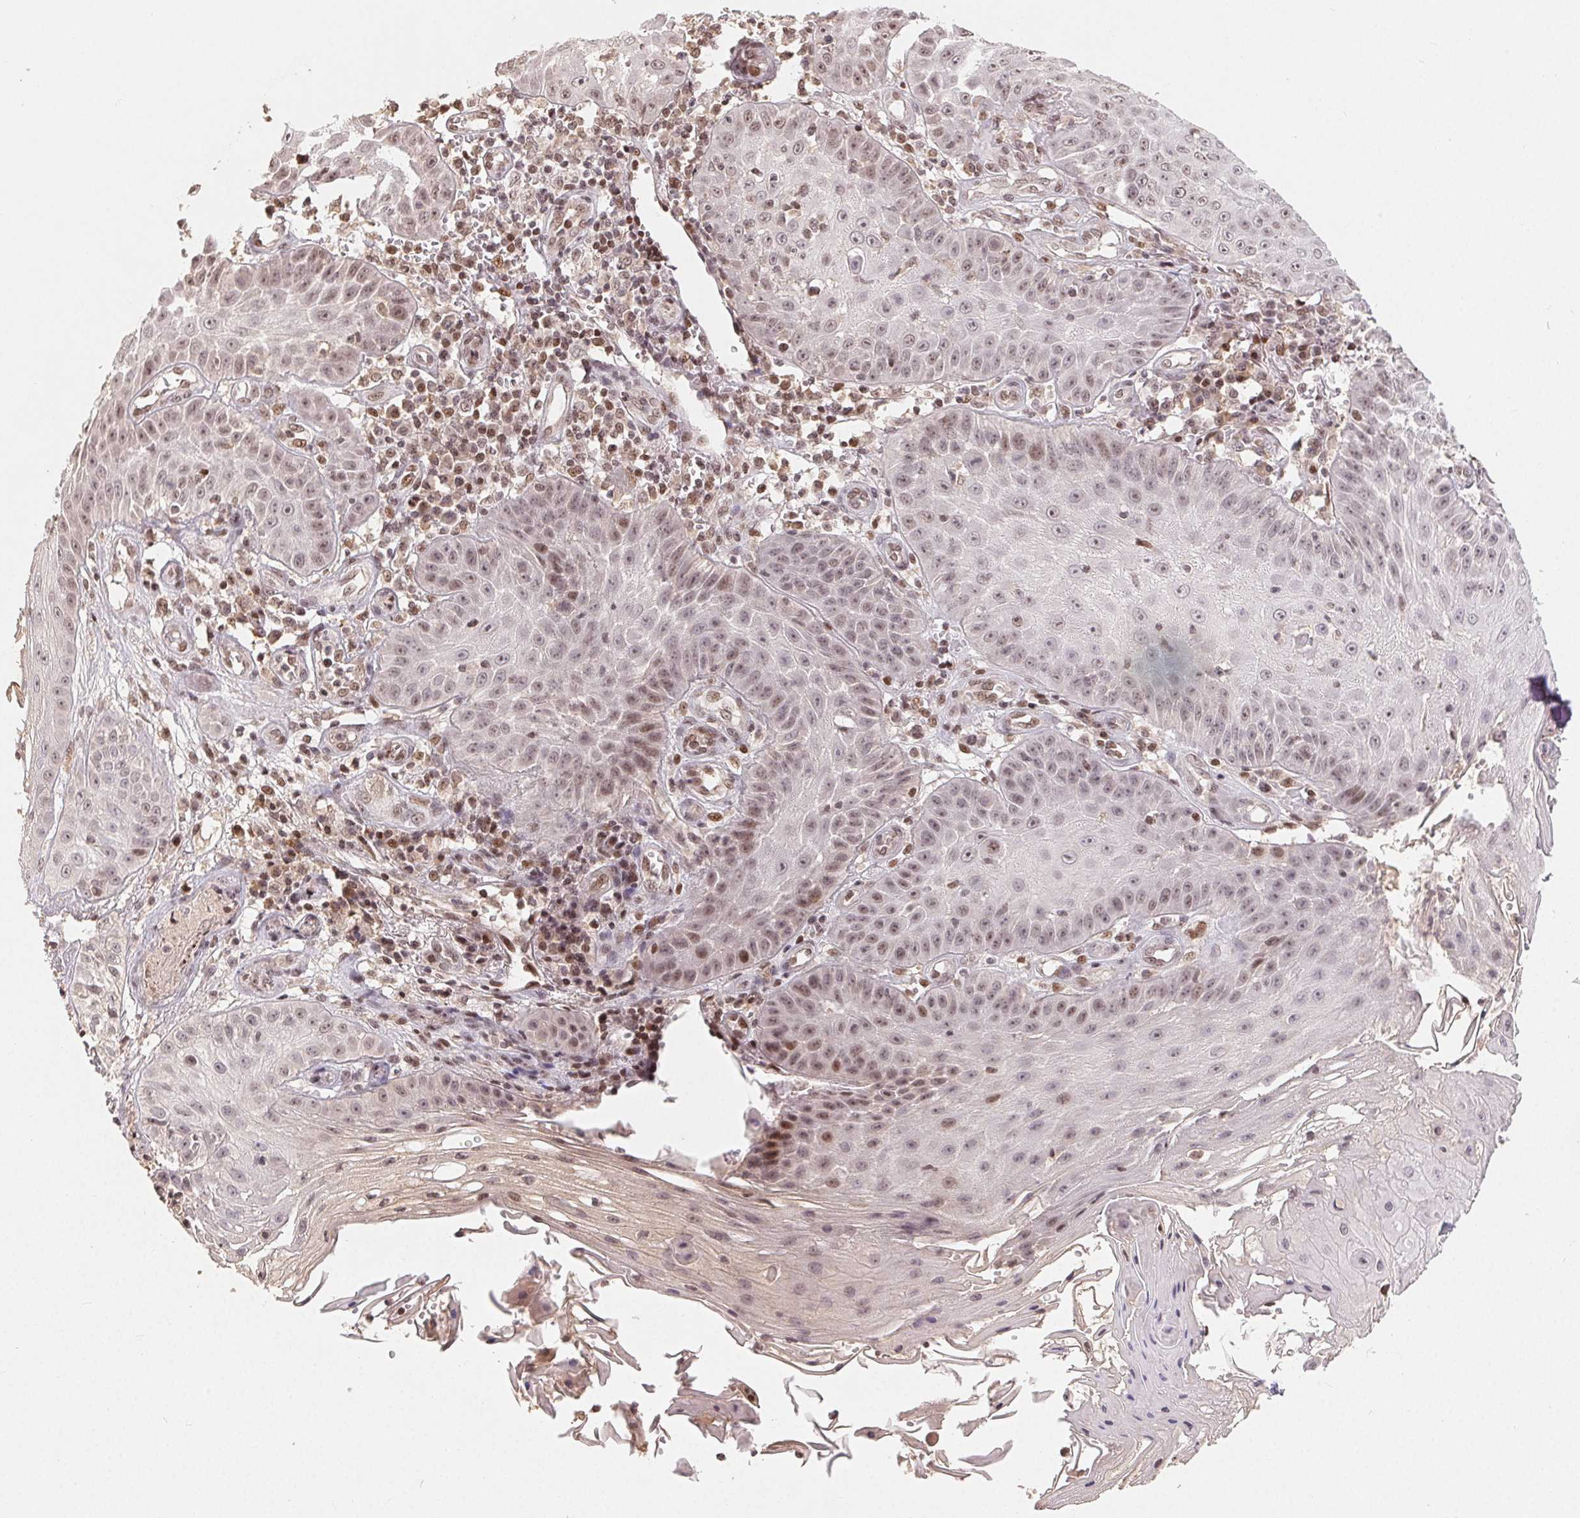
{"staining": {"intensity": "moderate", "quantity": ">75%", "location": "nuclear"}, "tissue": "skin cancer", "cell_type": "Tumor cells", "image_type": "cancer", "snomed": [{"axis": "morphology", "description": "Squamous cell carcinoma, NOS"}, {"axis": "topography", "description": "Skin"}], "caption": "Immunohistochemical staining of human squamous cell carcinoma (skin) reveals medium levels of moderate nuclear staining in approximately >75% of tumor cells.", "gene": "MAPKAPK2", "patient": {"sex": "male", "age": 70}}